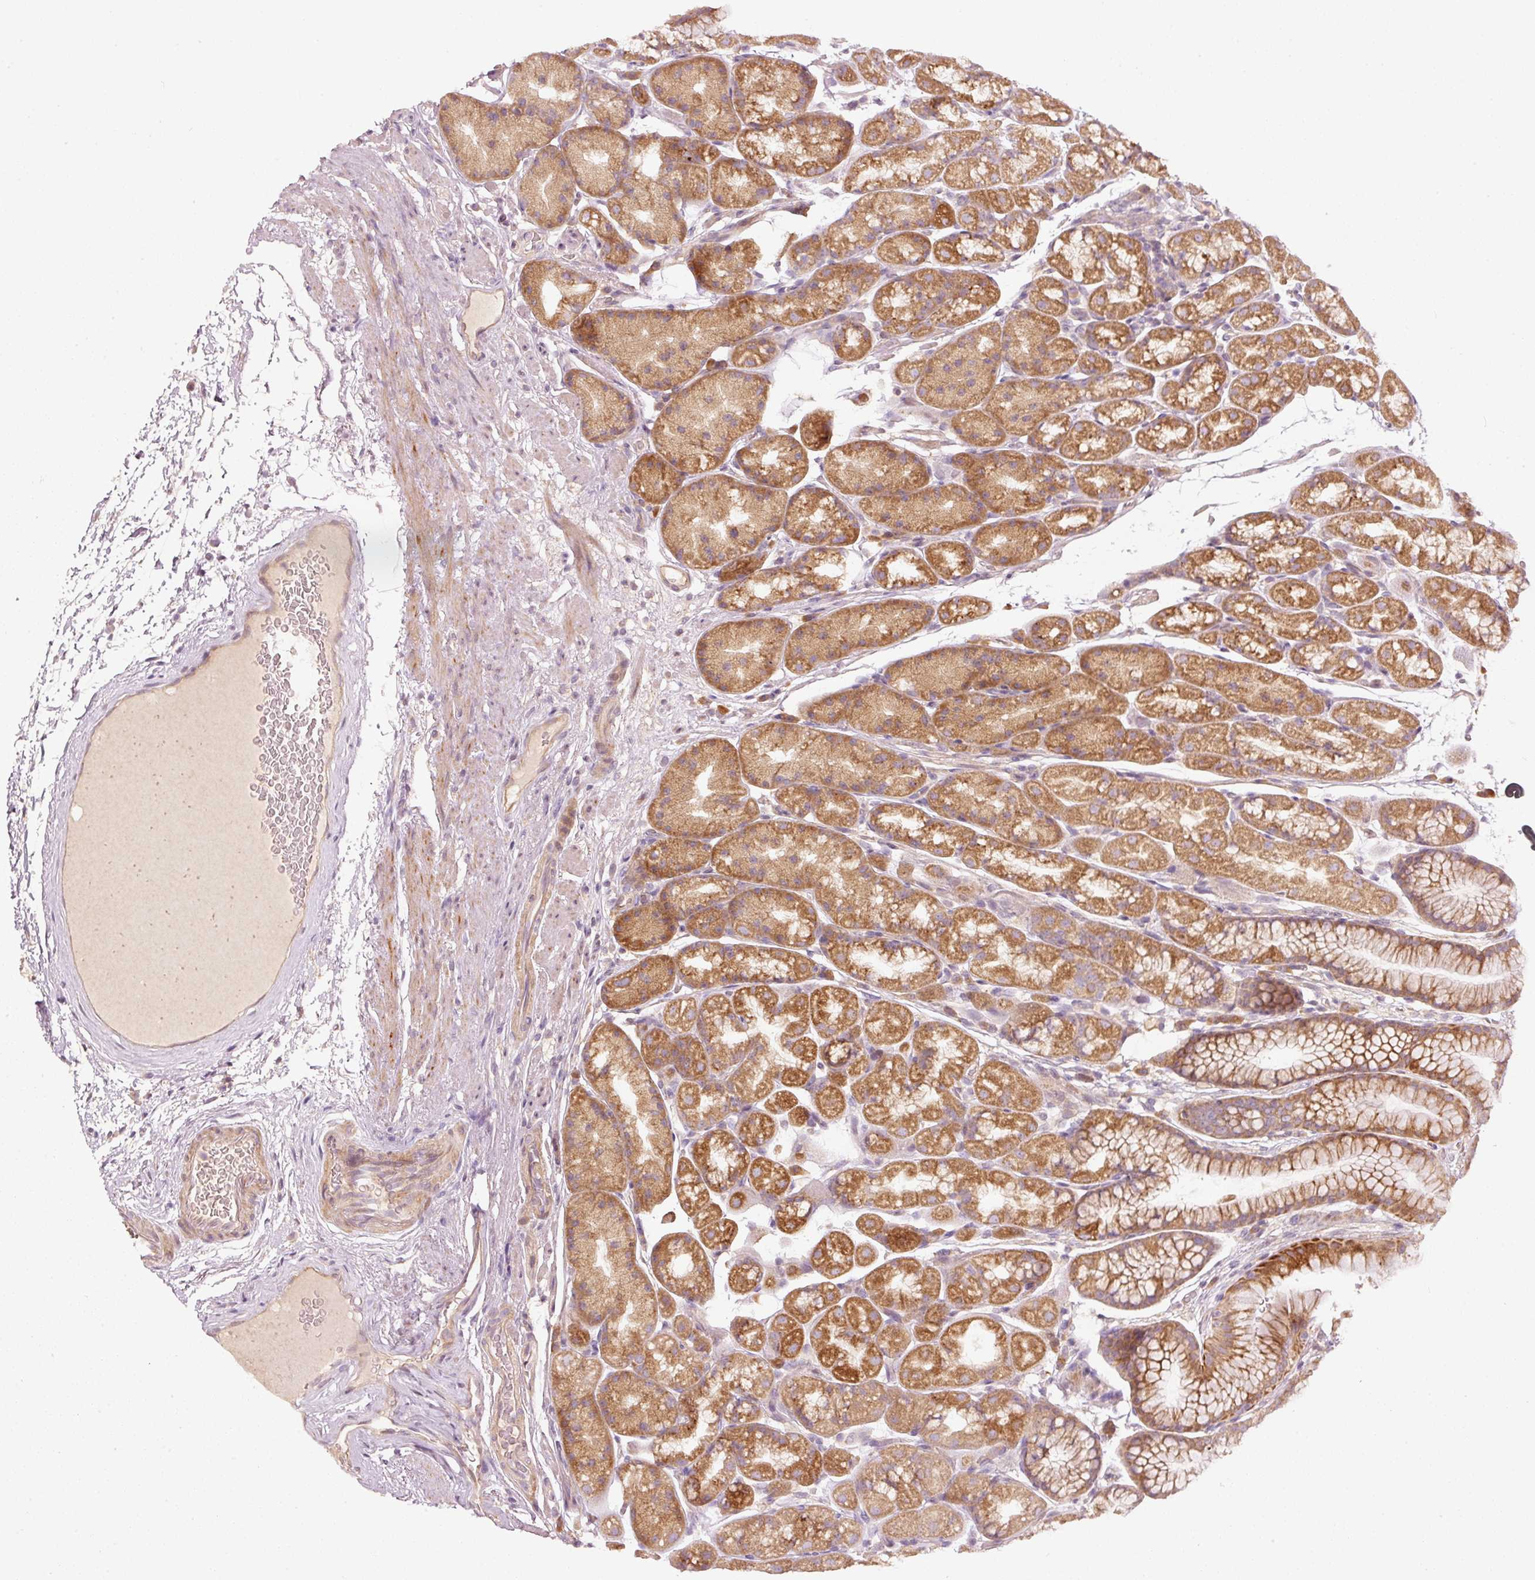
{"staining": {"intensity": "strong", "quantity": "25%-75%", "location": "cytoplasmic/membranous"}, "tissue": "stomach", "cell_type": "Glandular cells", "image_type": "normal", "snomed": [{"axis": "morphology", "description": "Normal tissue, NOS"}, {"axis": "topography", "description": "Stomach, lower"}], "caption": "Immunohistochemistry (IHC) image of unremarkable stomach: human stomach stained using immunohistochemistry demonstrates high levels of strong protein expression localized specifically in the cytoplasmic/membranous of glandular cells, appearing as a cytoplasmic/membranous brown color.", "gene": "MAP10", "patient": {"sex": "male", "age": 67}}